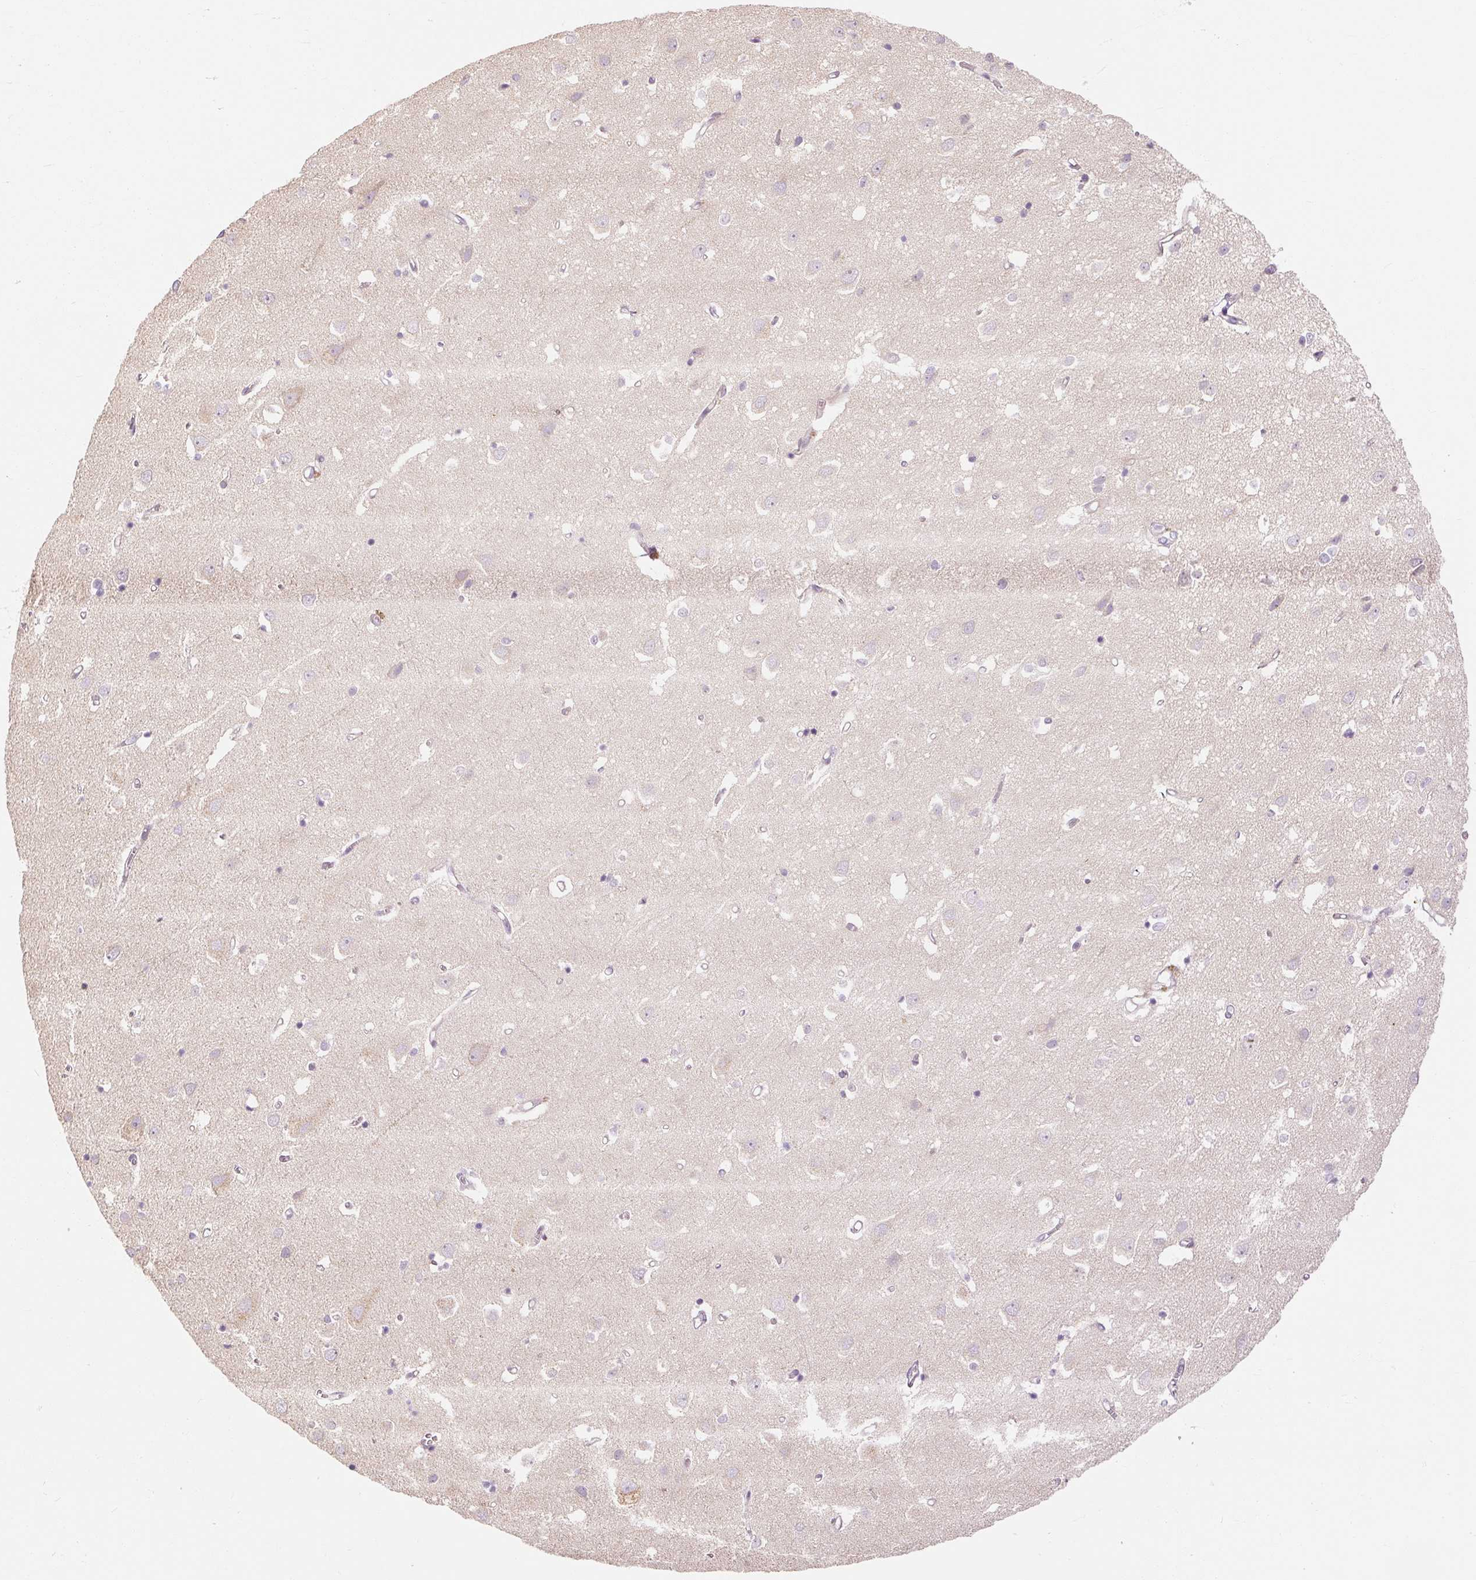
{"staining": {"intensity": "negative", "quantity": "none", "location": "none"}, "tissue": "cerebral cortex", "cell_type": "Endothelial cells", "image_type": "normal", "snomed": [{"axis": "morphology", "description": "Normal tissue, NOS"}, {"axis": "topography", "description": "Cerebral cortex"}], "caption": "Photomicrograph shows no protein staining in endothelial cells of normal cerebral cortex. (DAB immunohistochemistry (IHC), high magnification).", "gene": "CAPN3", "patient": {"sex": "male", "age": 70}}